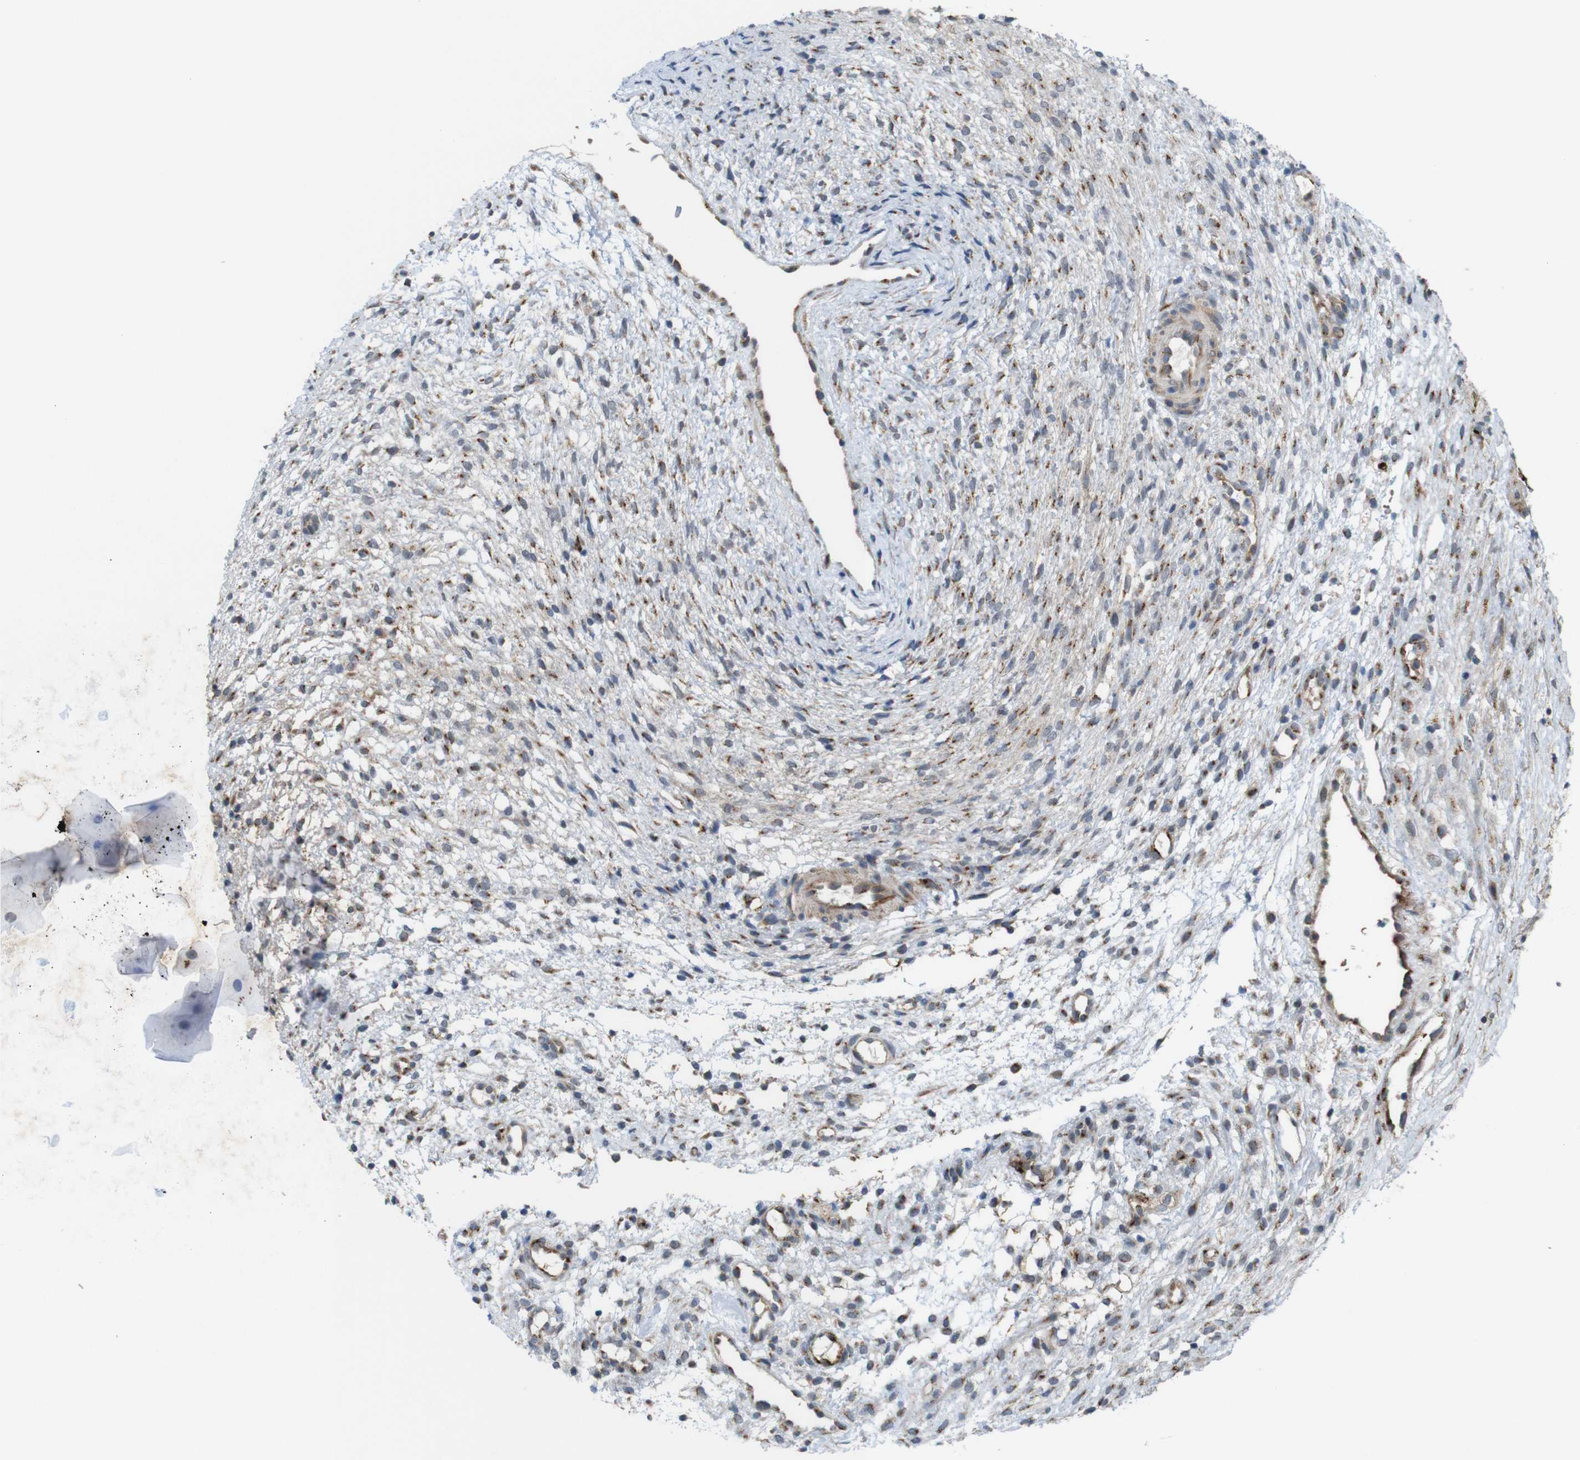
{"staining": {"intensity": "moderate", "quantity": "<25%", "location": "cytoplasmic/membranous"}, "tissue": "ovary", "cell_type": "Ovarian stroma cells", "image_type": "normal", "snomed": [{"axis": "morphology", "description": "Normal tissue, NOS"}, {"axis": "morphology", "description": "Cyst, NOS"}, {"axis": "topography", "description": "Ovary"}], "caption": "Human ovary stained with a brown dye exhibits moderate cytoplasmic/membranous positive staining in approximately <25% of ovarian stroma cells.", "gene": "EFCAB14", "patient": {"sex": "female", "age": 18}}